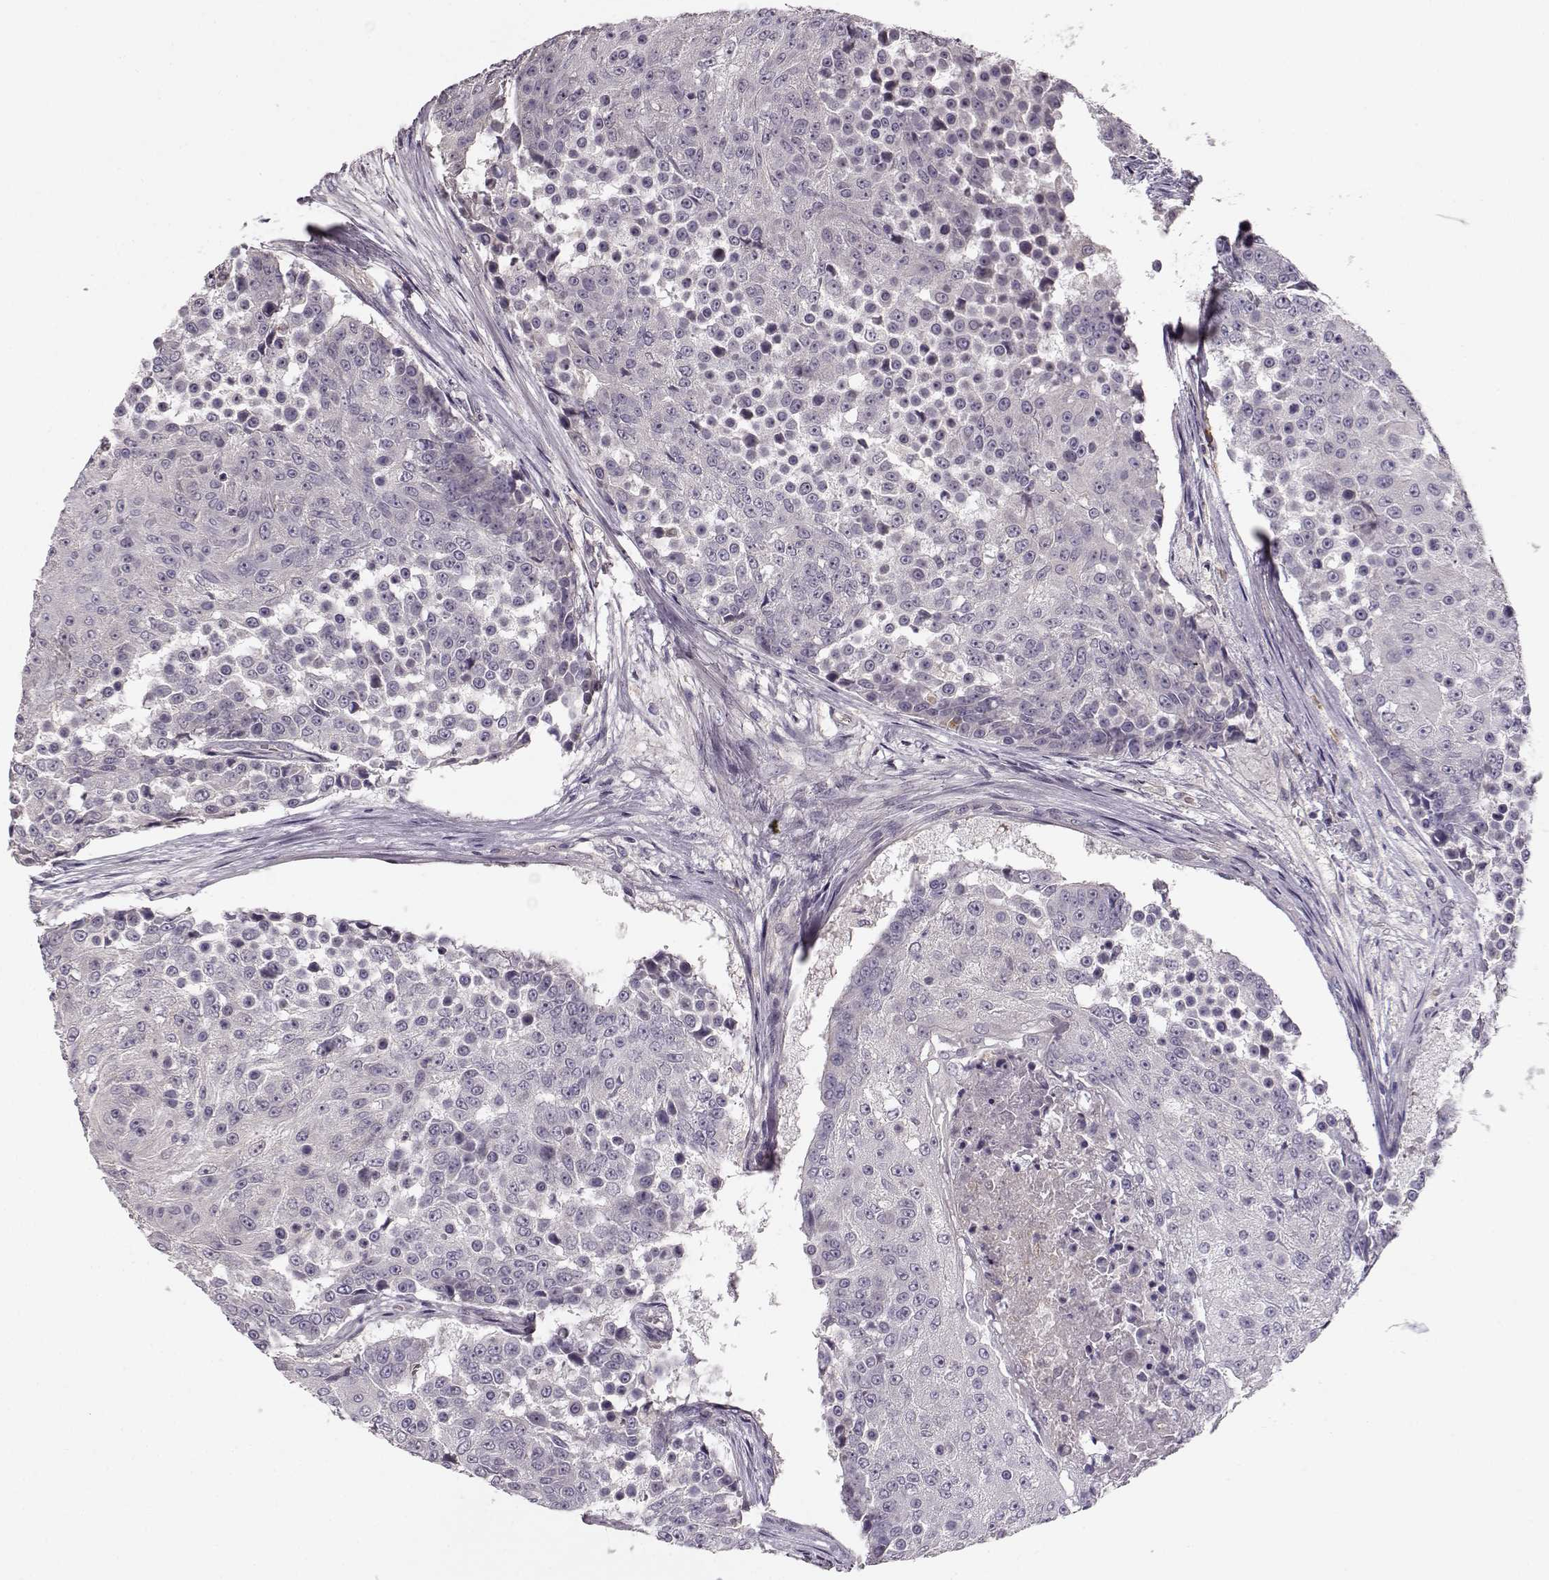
{"staining": {"intensity": "negative", "quantity": "none", "location": "none"}, "tissue": "urothelial cancer", "cell_type": "Tumor cells", "image_type": "cancer", "snomed": [{"axis": "morphology", "description": "Urothelial carcinoma, High grade"}, {"axis": "topography", "description": "Urinary bladder"}], "caption": "Tumor cells are negative for protein expression in human urothelial cancer.", "gene": "MTR", "patient": {"sex": "female", "age": 63}}